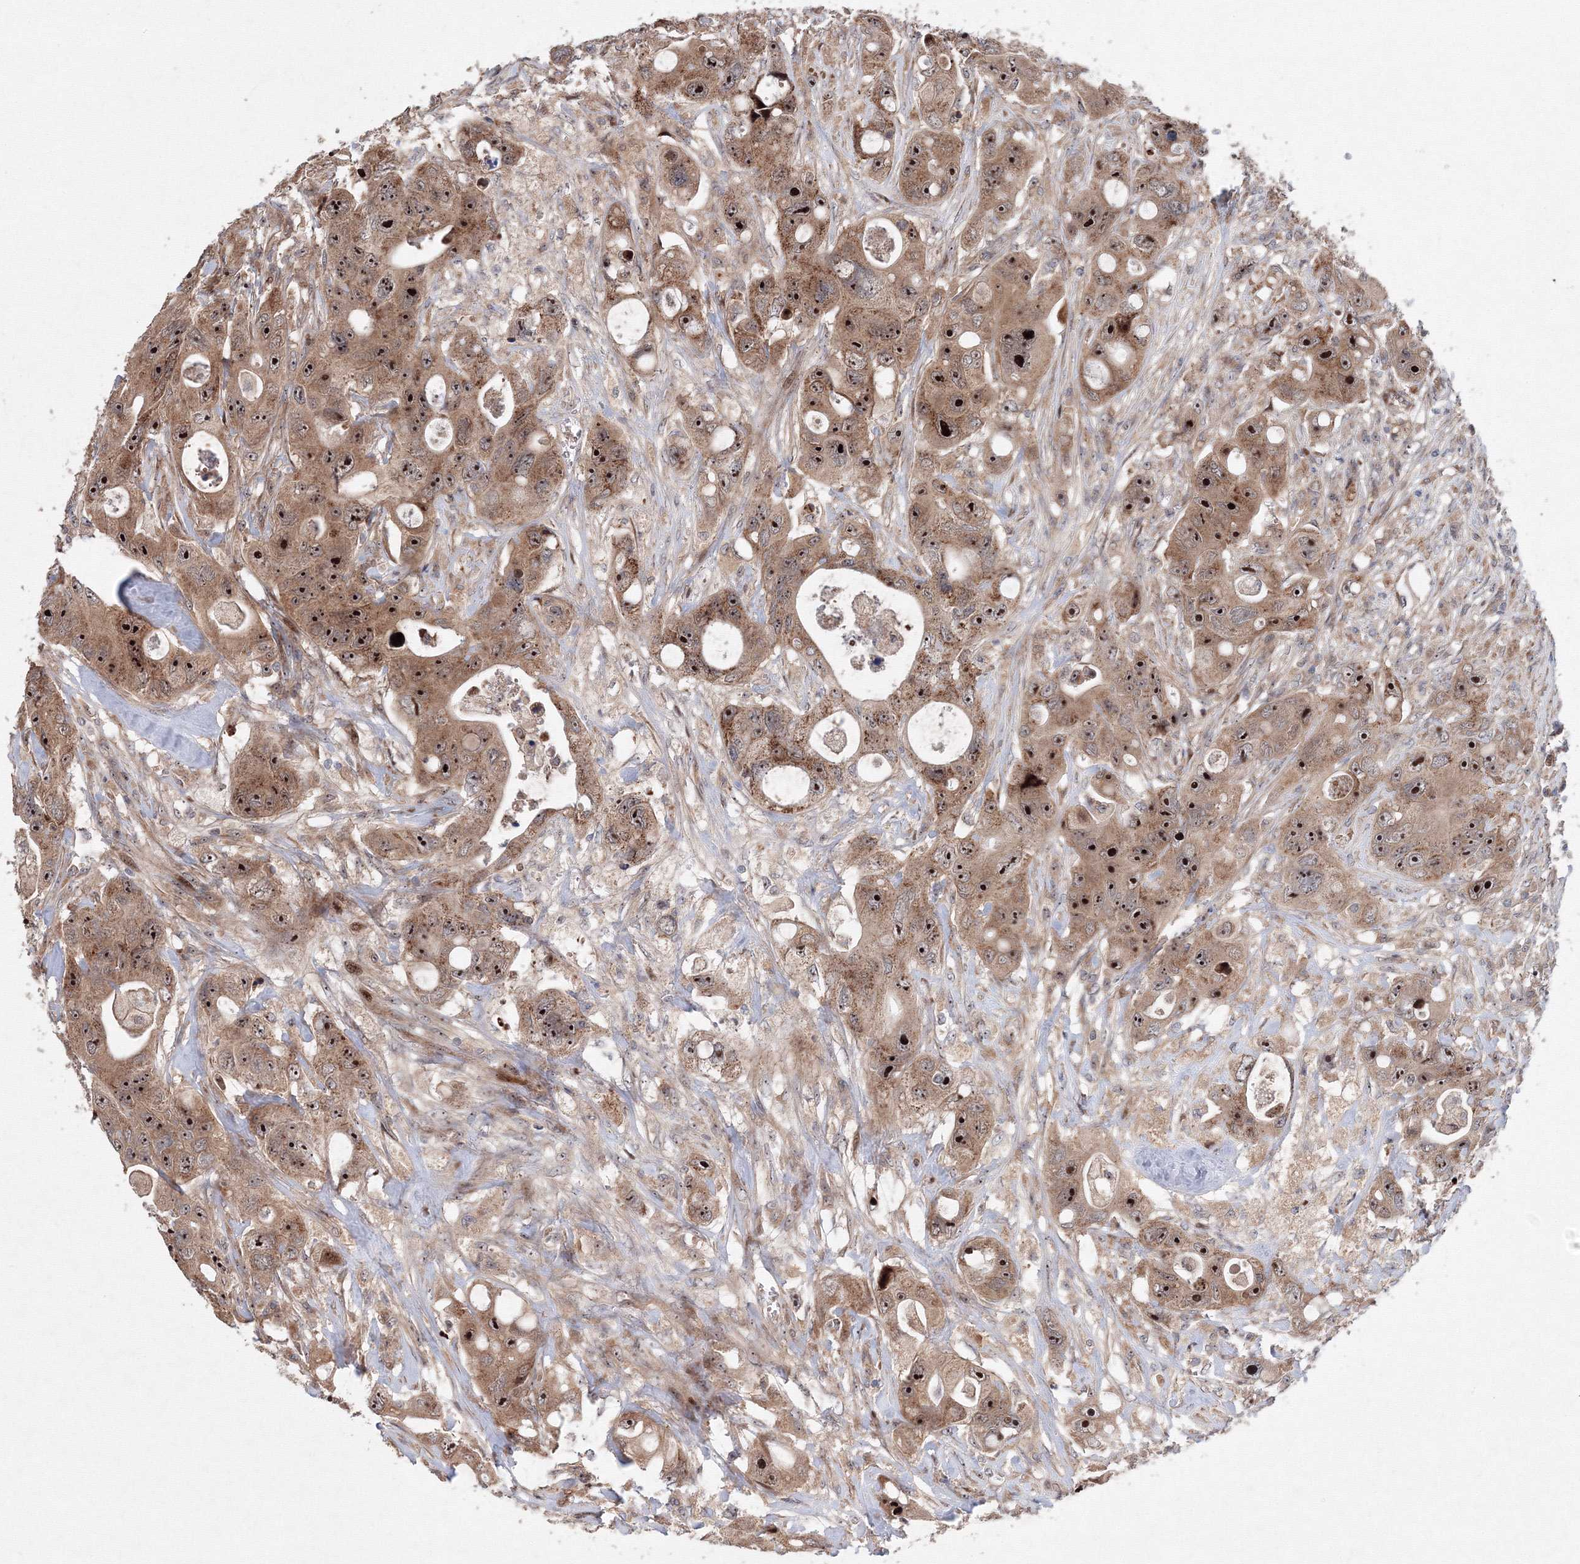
{"staining": {"intensity": "strong", "quantity": "25%-75%", "location": "cytoplasmic/membranous,nuclear"}, "tissue": "colorectal cancer", "cell_type": "Tumor cells", "image_type": "cancer", "snomed": [{"axis": "morphology", "description": "Adenocarcinoma, NOS"}, {"axis": "topography", "description": "Colon"}], "caption": "Brown immunohistochemical staining in human colorectal cancer demonstrates strong cytoplasmic/membranous and nuclear staining in approximately 25%-75% of tumor cells. The staining was performed using DAB to visualize the protein expression in brown, while the nuclei were stained in blue with hematoxylin (Magnification: 20x).", "gene": "ANKAR", "patient": {"sex": "female", "age": 46}}